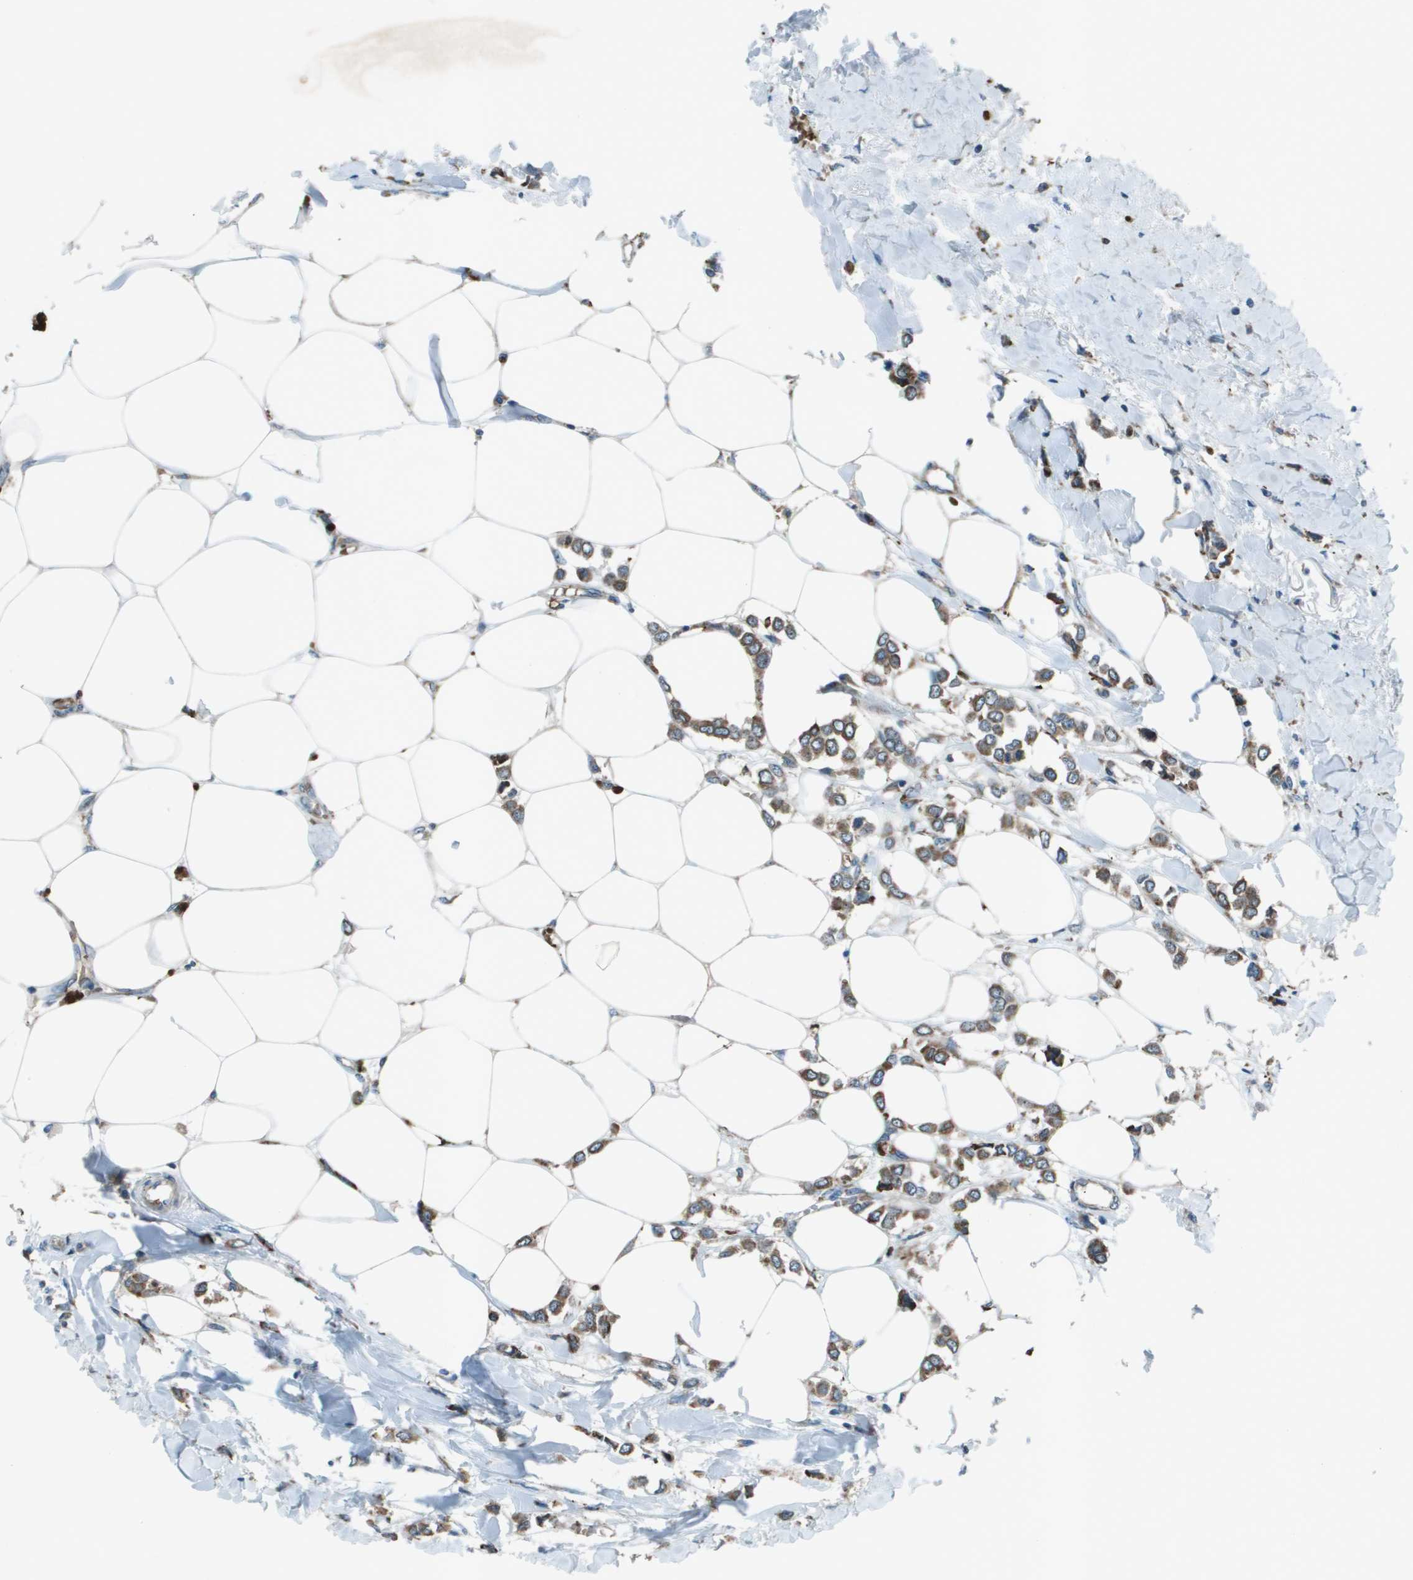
{"staining": {"intensity": "moderate", "quantity": ">75%", "location": "cytoplasmic/membranous"}, "tissue": "breast cancer", "cell_type": "Tumor cells", "image_type": "cancer", "snomed": [{"axis": "morphology", "description": "Lobular carcinoma"}, {"axis": "topography", "description": "Breast"}], "caption": "Protein expression analysis of human breast cancer reveals moderate cytoplasmic/membranous positivity in about >75% of tumor cells.", "gene": "UTS2", "patient": {"sex": "female", "age": 51}}